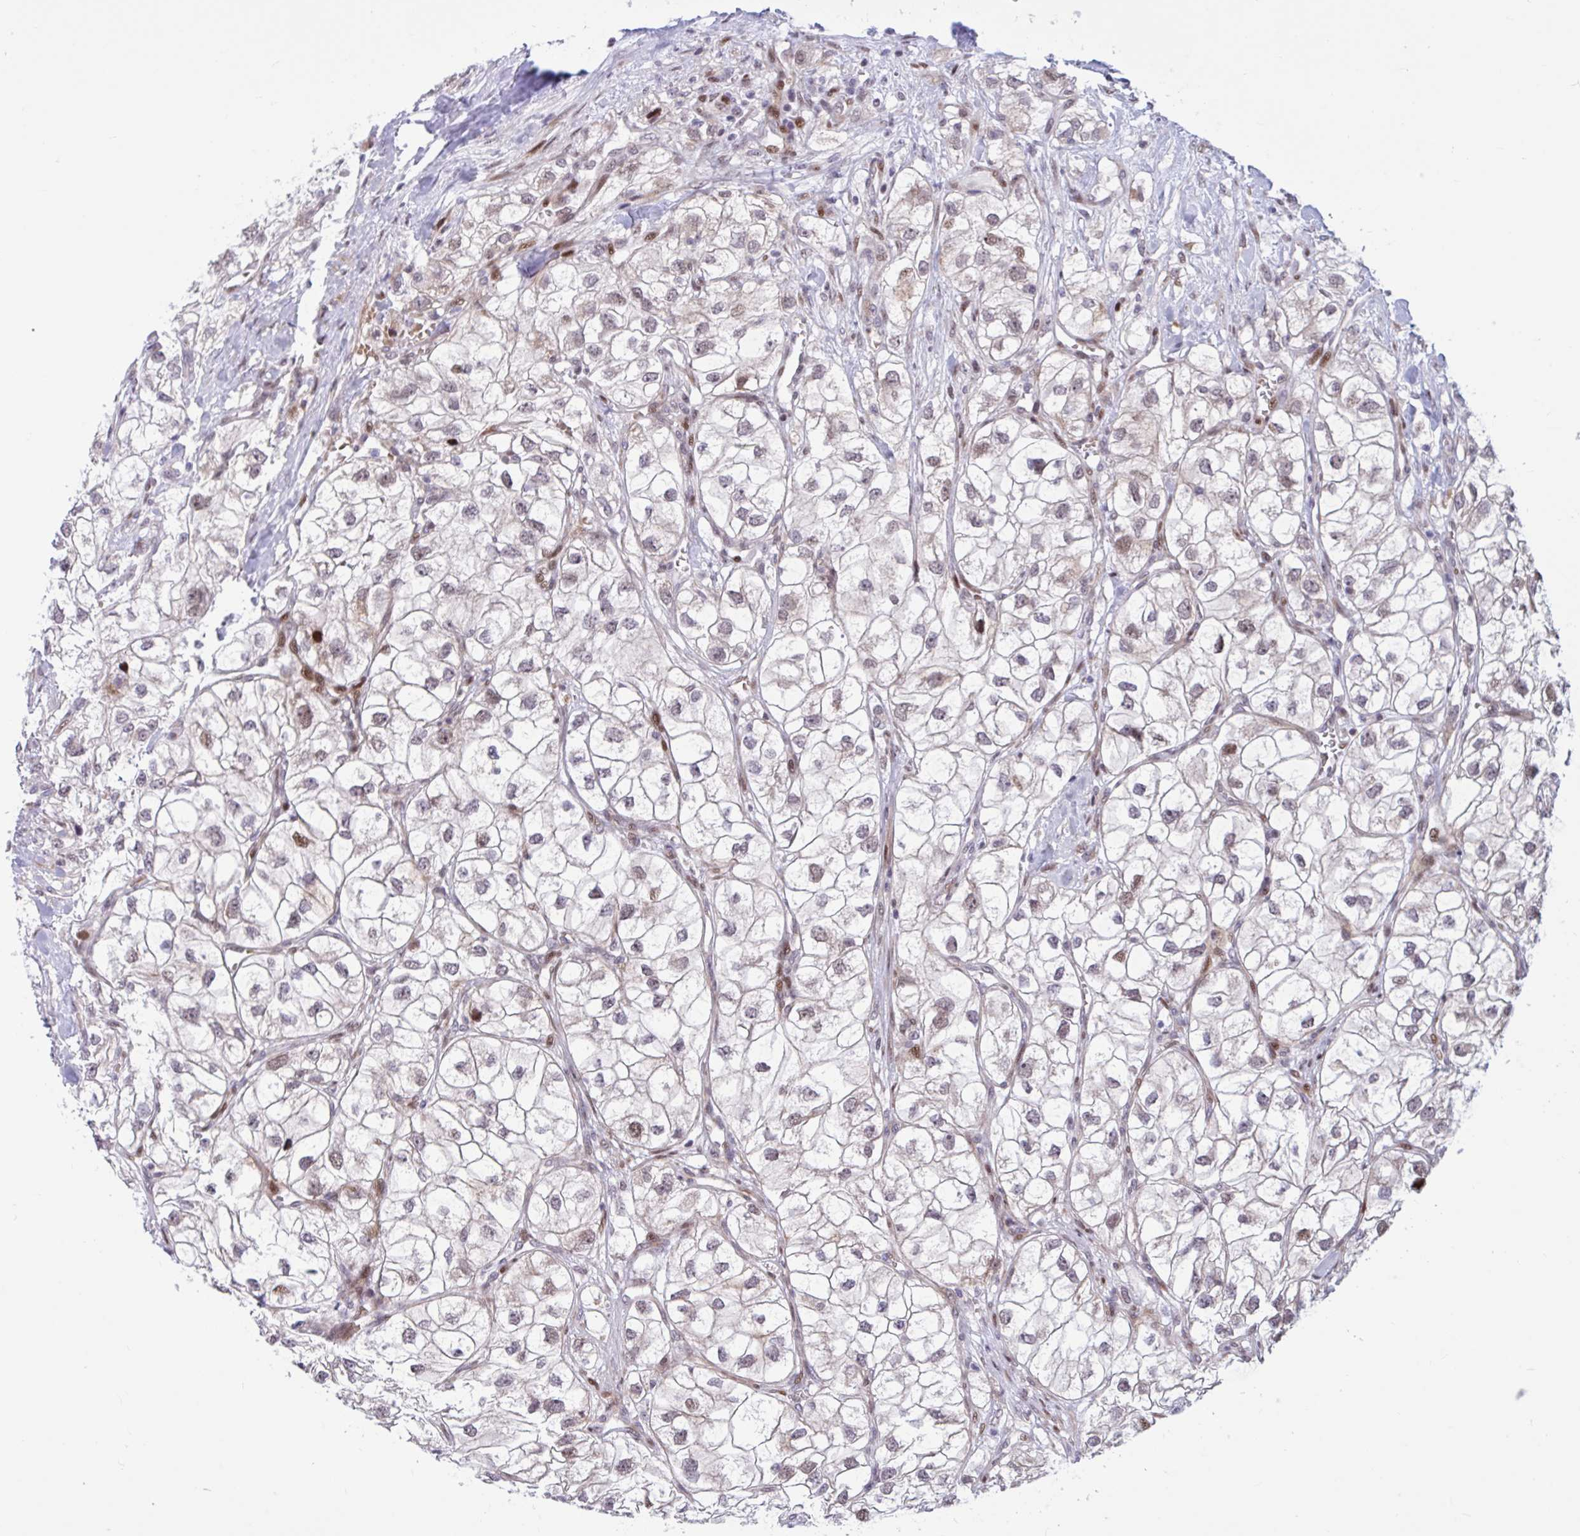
{"staining": {"intensity": "moderate", "quantity": "<25%", "location": "nuclear"}, "tissue": "renal cancer", "cell_type": "Tumor cells", "image_type": "cancer", "snomed": [{"axis": "morphology", "description": "Adenocarcinoma, NOS"}, {"axis": "topography", "description": "Kidney"}], "caption": "Human renal cancer stained with a protein marker exhibits moderate staining in tumor cells.", "gene": "RBL1", "patient": {"sex": "male", "age": 59}}